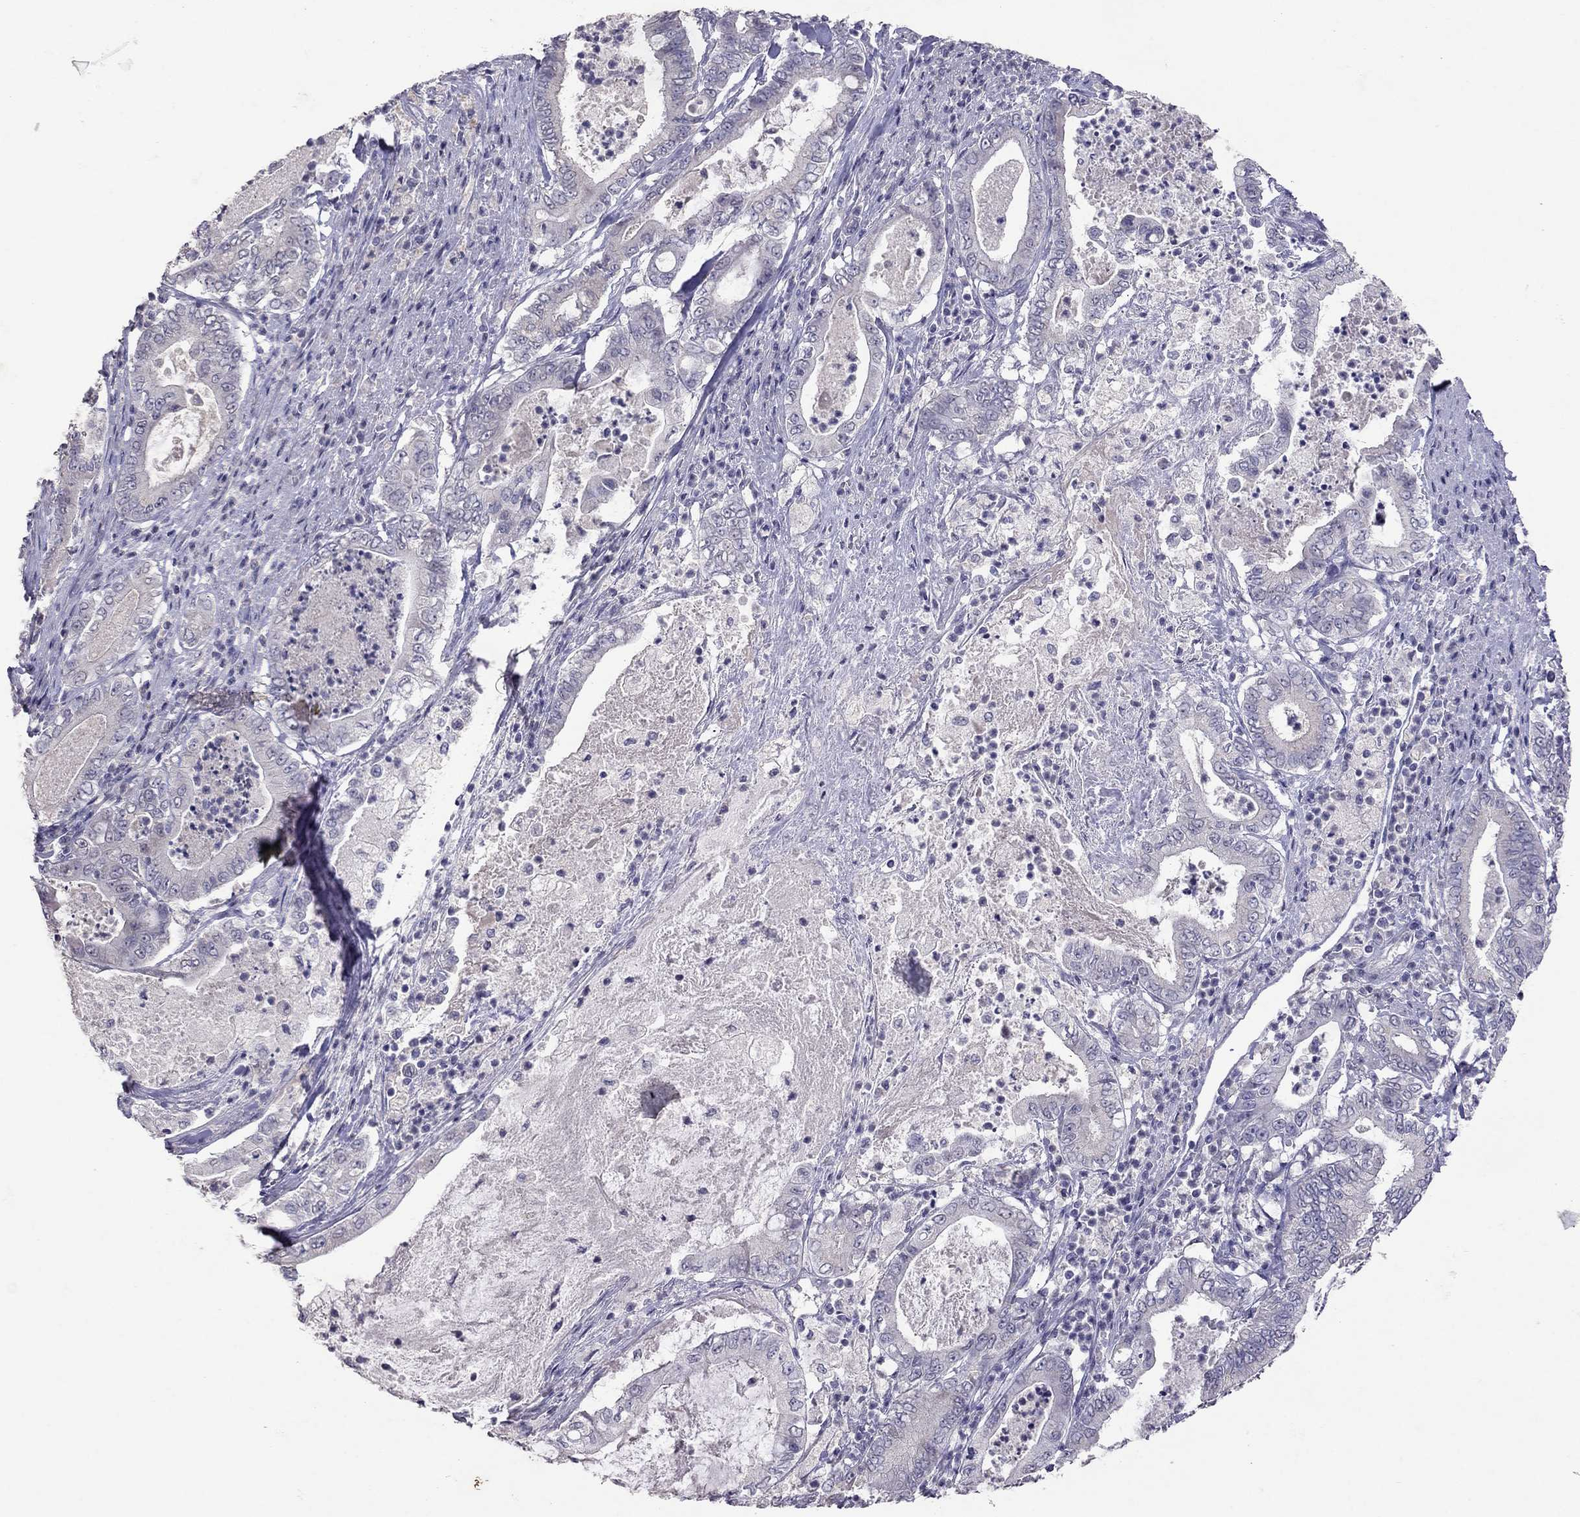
{"staining": {"intensity": "negative", "quantity": "none", "location": "none"}, "tissue": "pancreatic cancer", "cell_type": "Tumor cells", "image_type": "cancer", "snomed": [{"axis": "morphology", "description": "Adenocarcinoma, NOS"}, {"axis": "topography", "description": "Pancreas"}], "caption": "This image is of pancreatic cancer (adenocarcinoma) stained with immunohistochemistry to label a protein in brown with the nuclei are counter-stained blue. There is no staining in tumor cells. (Immunohistochemistry, brightfield microscopy, high magnification).", "gene": "FST", "patient": {"sex": "male", "age": 71}}